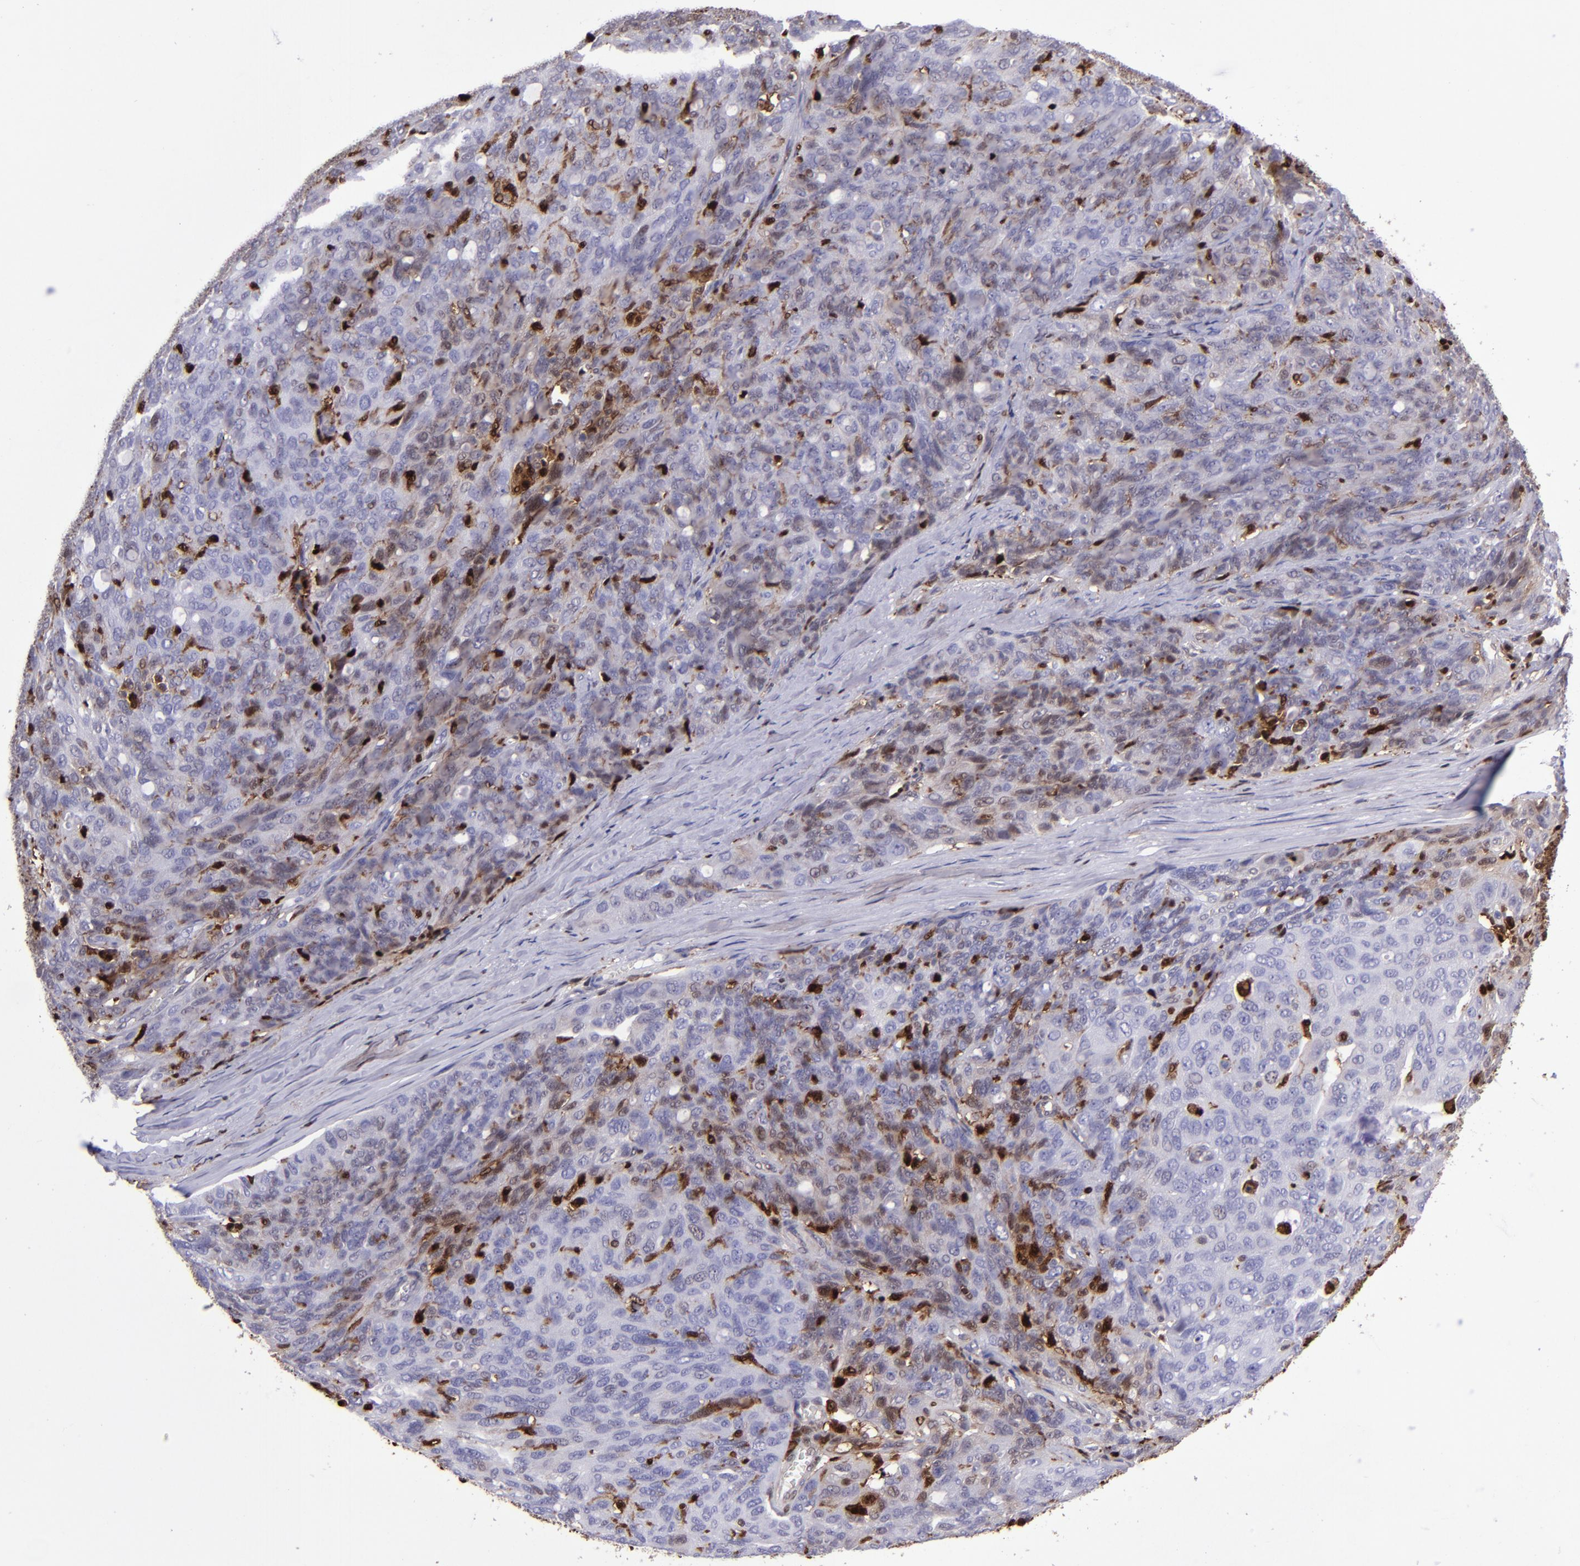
{"staining": {"intensity": "weak", "quantity": "<25%", "location": "cytoplasmic/membranous,nuclear"}, "tissue": "ovarian cancer", "cell_type": "Tumor cells", "image_type": "cancer", "snomed": [{"axis": "morphology", "description": "Carcinoma, endometroid"}, {"axis": "topography", "description": "Ovary"}], "caption": "DAB immunohistochemical staining of ovarian cancer (endometroid carcinoma) demonstrates no significant expression in tumor cells.", "gene": "TYMP", "patient": {"sex": "female", "age": 60}}